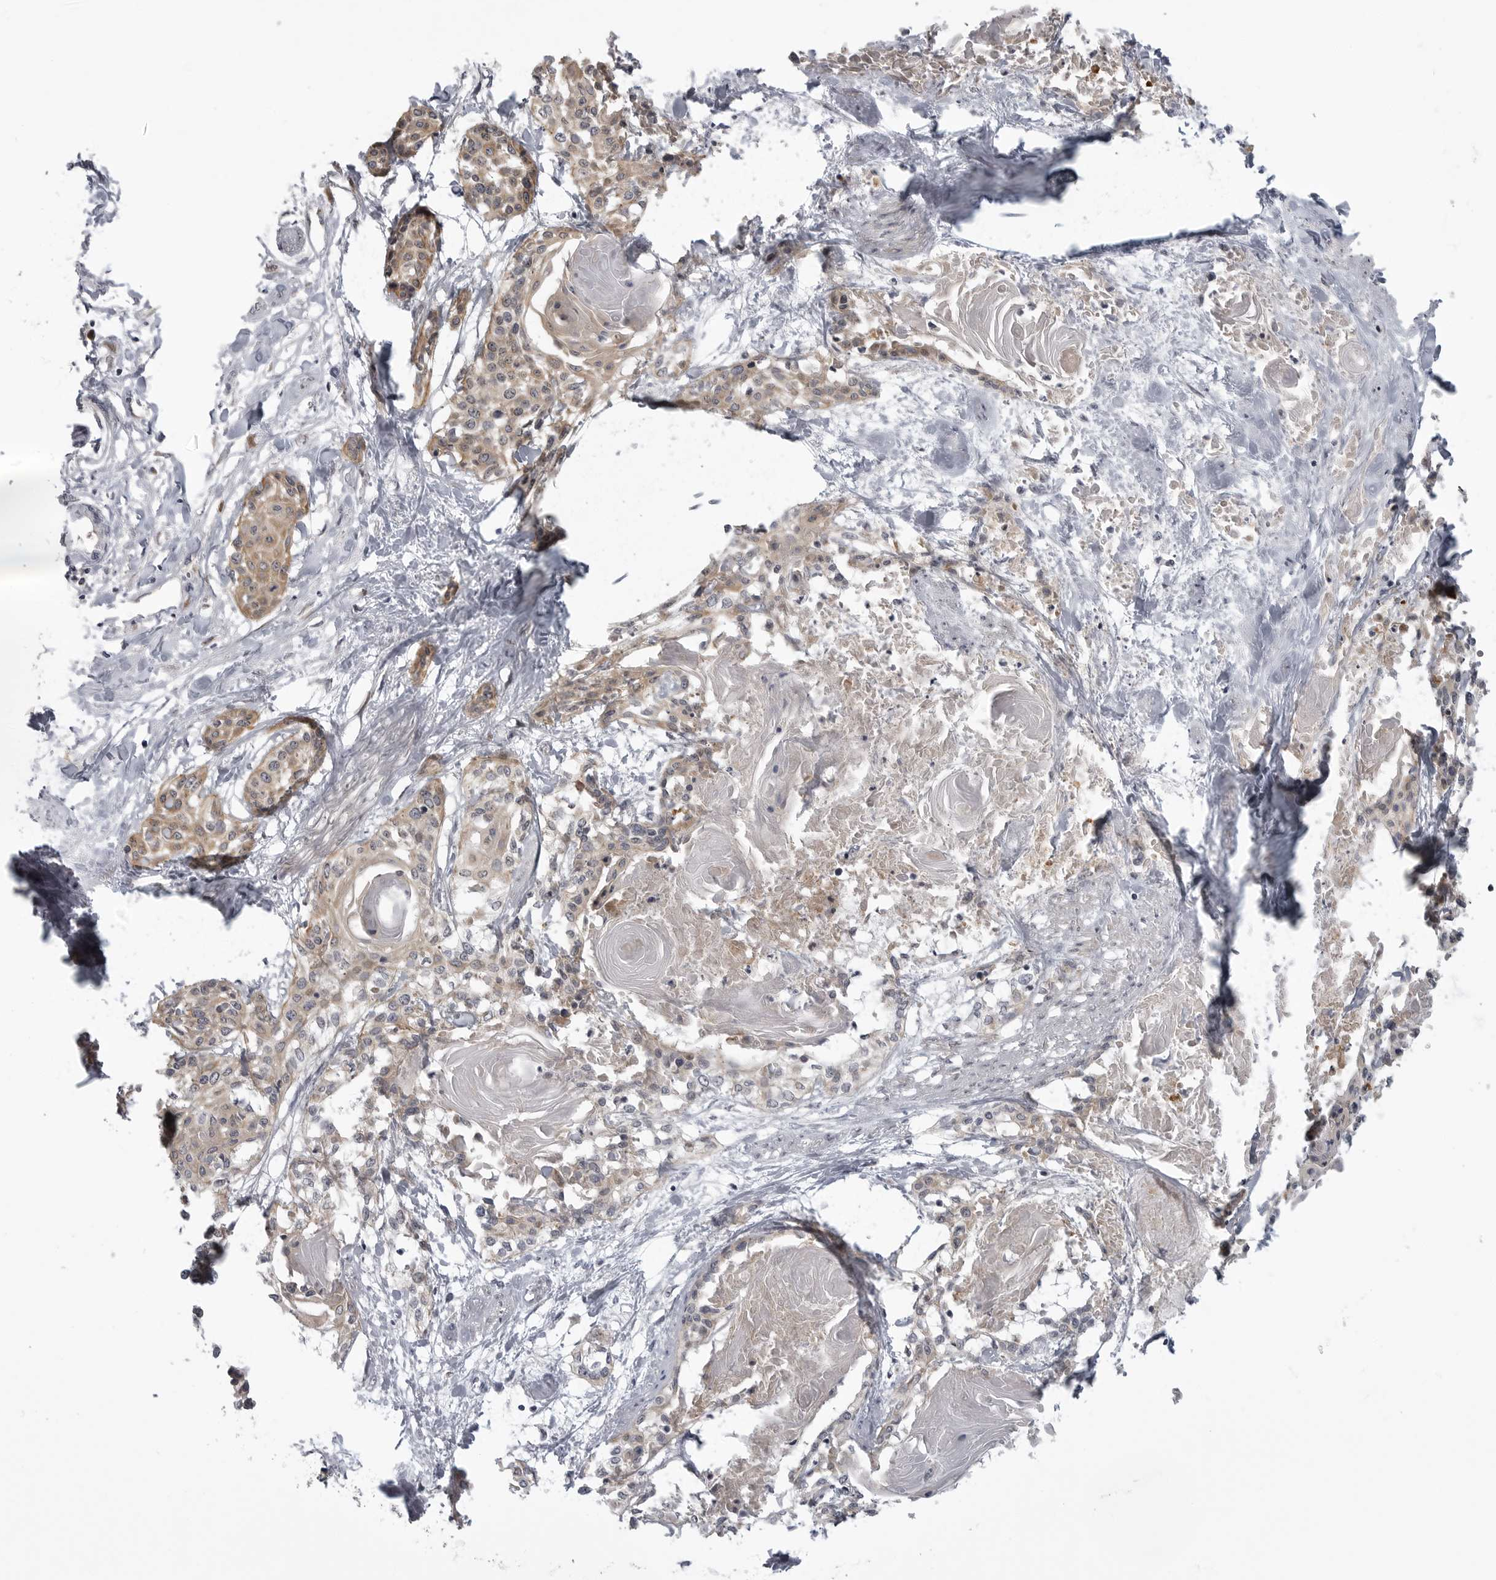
{"staining": {"intensity": "moderate", "quantity": ">75%", "location": "cytoplasmic/membranous"}, "tissue": "cervical cancer", "cell_type": "Tumor cells", "image_type": "cancer", "snomed": [{"axis": "morphology", "description": "Squamous cell carcinoma, NOS"}, {"axis": "topography", "description": "Cervix"}], "caption": "Squamous cell carcinoma (cervical) stained for a protein (brown) displays moderate cytoplasmic/membranous positive staining in approximately >75% of tumor cells.", "gene": "LRRC45", "patient": {"sex": "female", "age": 57}}